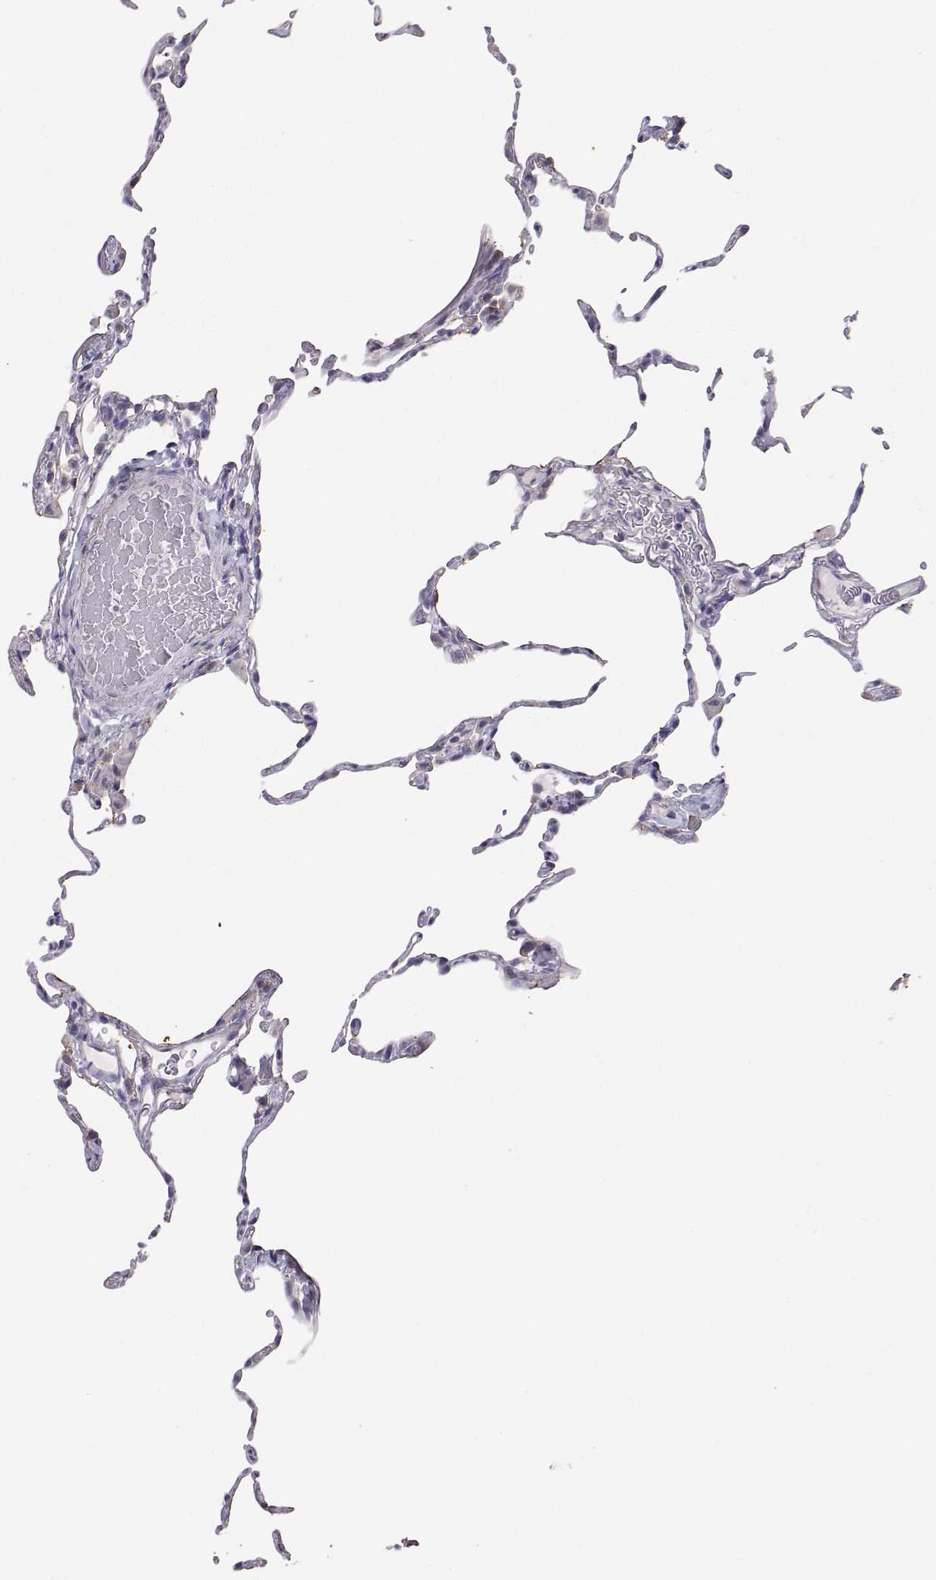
{"staining": {"intensity": "negative", "quantity": "none", "location": "none"}, "tissue": "lung", "cell_type": "Alveolar cells", "image_type": "normal", "snomed": [{"axis": "morphology", "description": "Normal tissue, NOS"}, {"axis": "topography", "description": "Lung"}], "caption": "DAB immunohistochemical staining of normal human lung exhibits no significant positivity in alveolar cells.", "gene": "ANKRD65", "patient": {"sex": "female", "age": 57}}